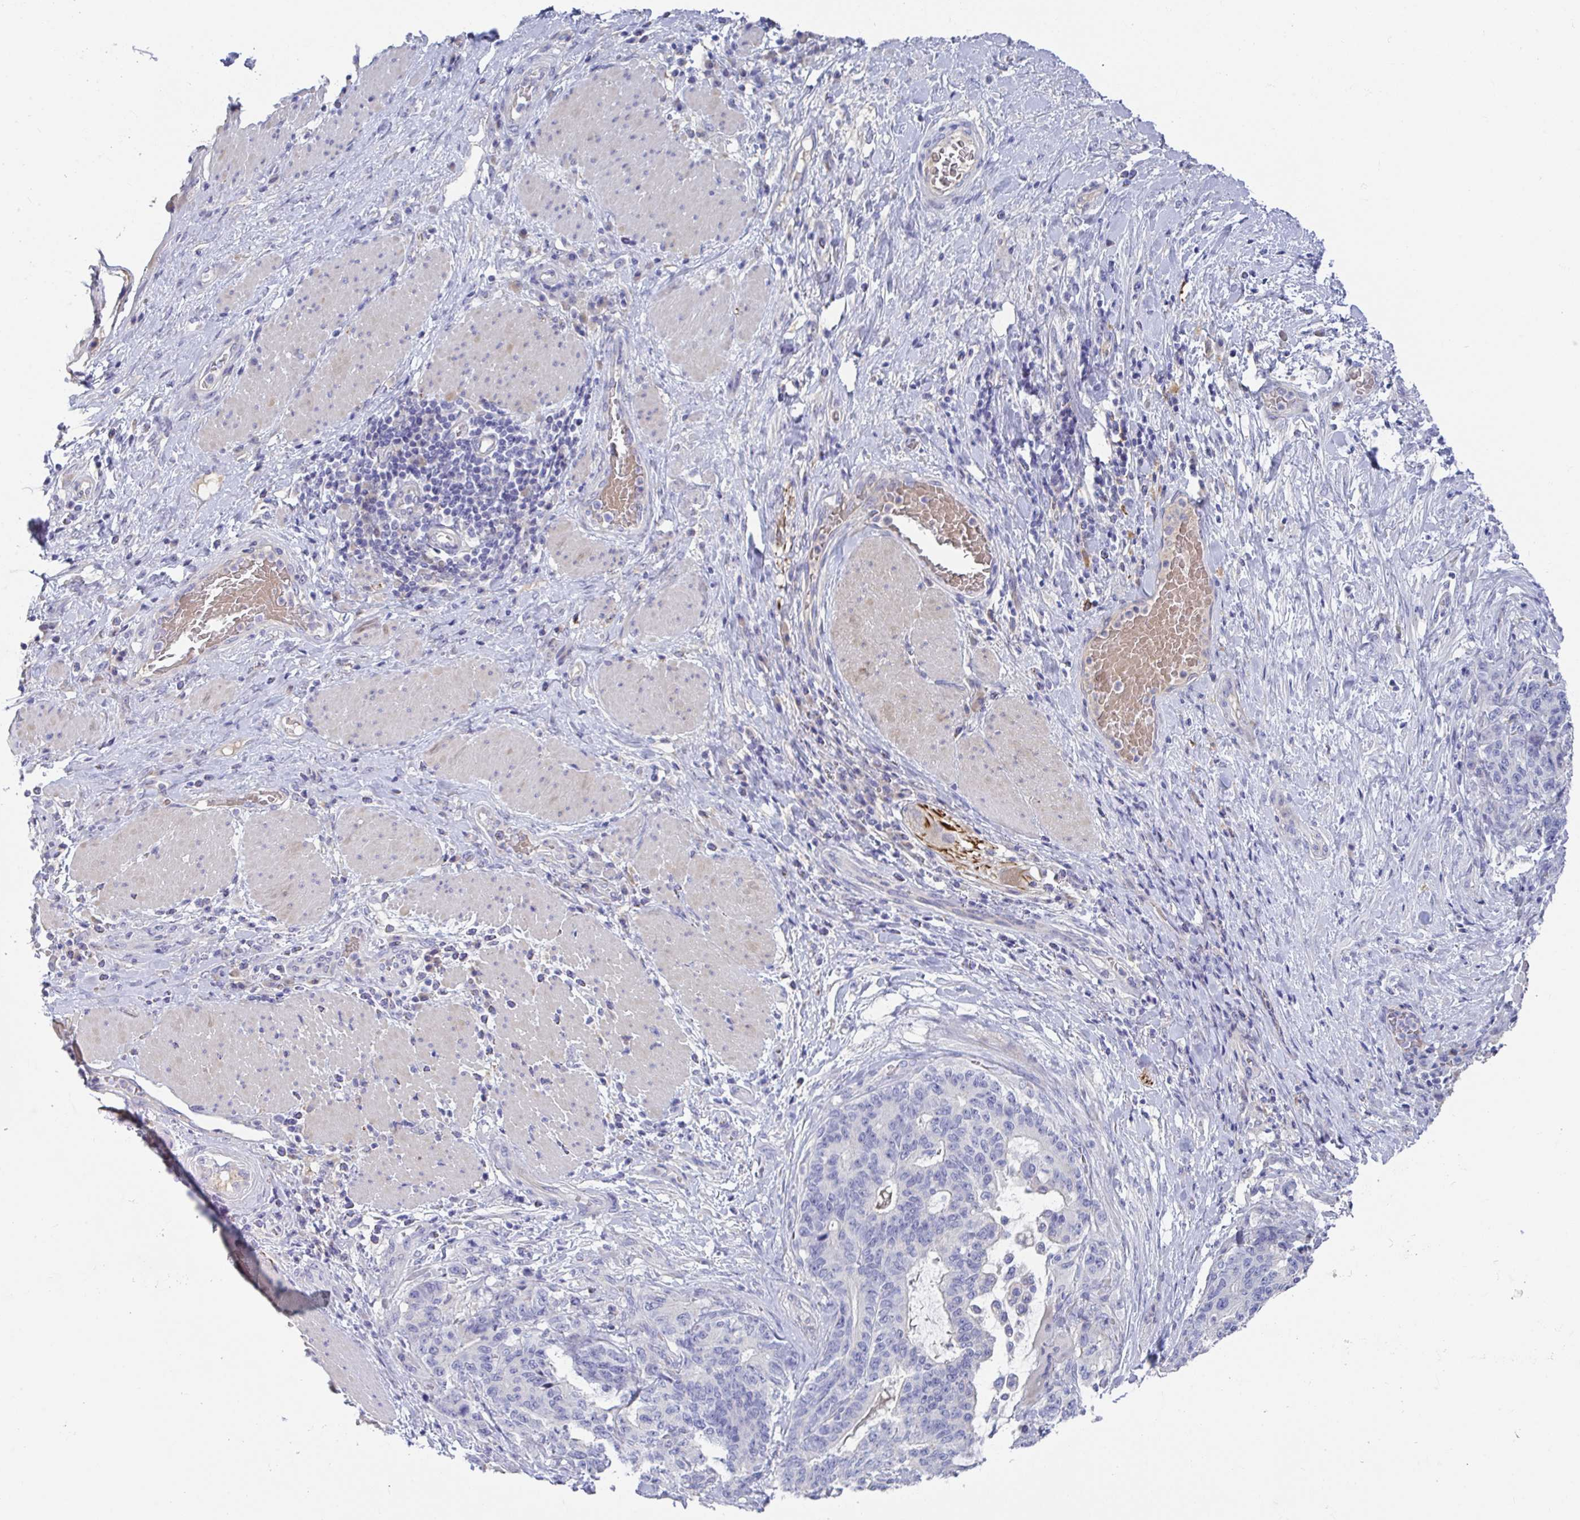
{"staining": {"intensity": "negative", "quantity": "none", "location": "none"}, "tissue": "stomach cancer", "cell_type": "Tumor cells", "image_type": "cancer", "snomed": [{"axis": "morphology", "description": "Normal tissue, NOS"}, {"axis": "morphology", "description": "Adenocarcinoma, NOS"}, {"axis": "topography", "description": "Stomach"}], "caption": "IHC of human stomach cancer exhibits no expression in tumor cells.", "gene": "ANO5", "patient": {"sex": "female", "age": 64}}